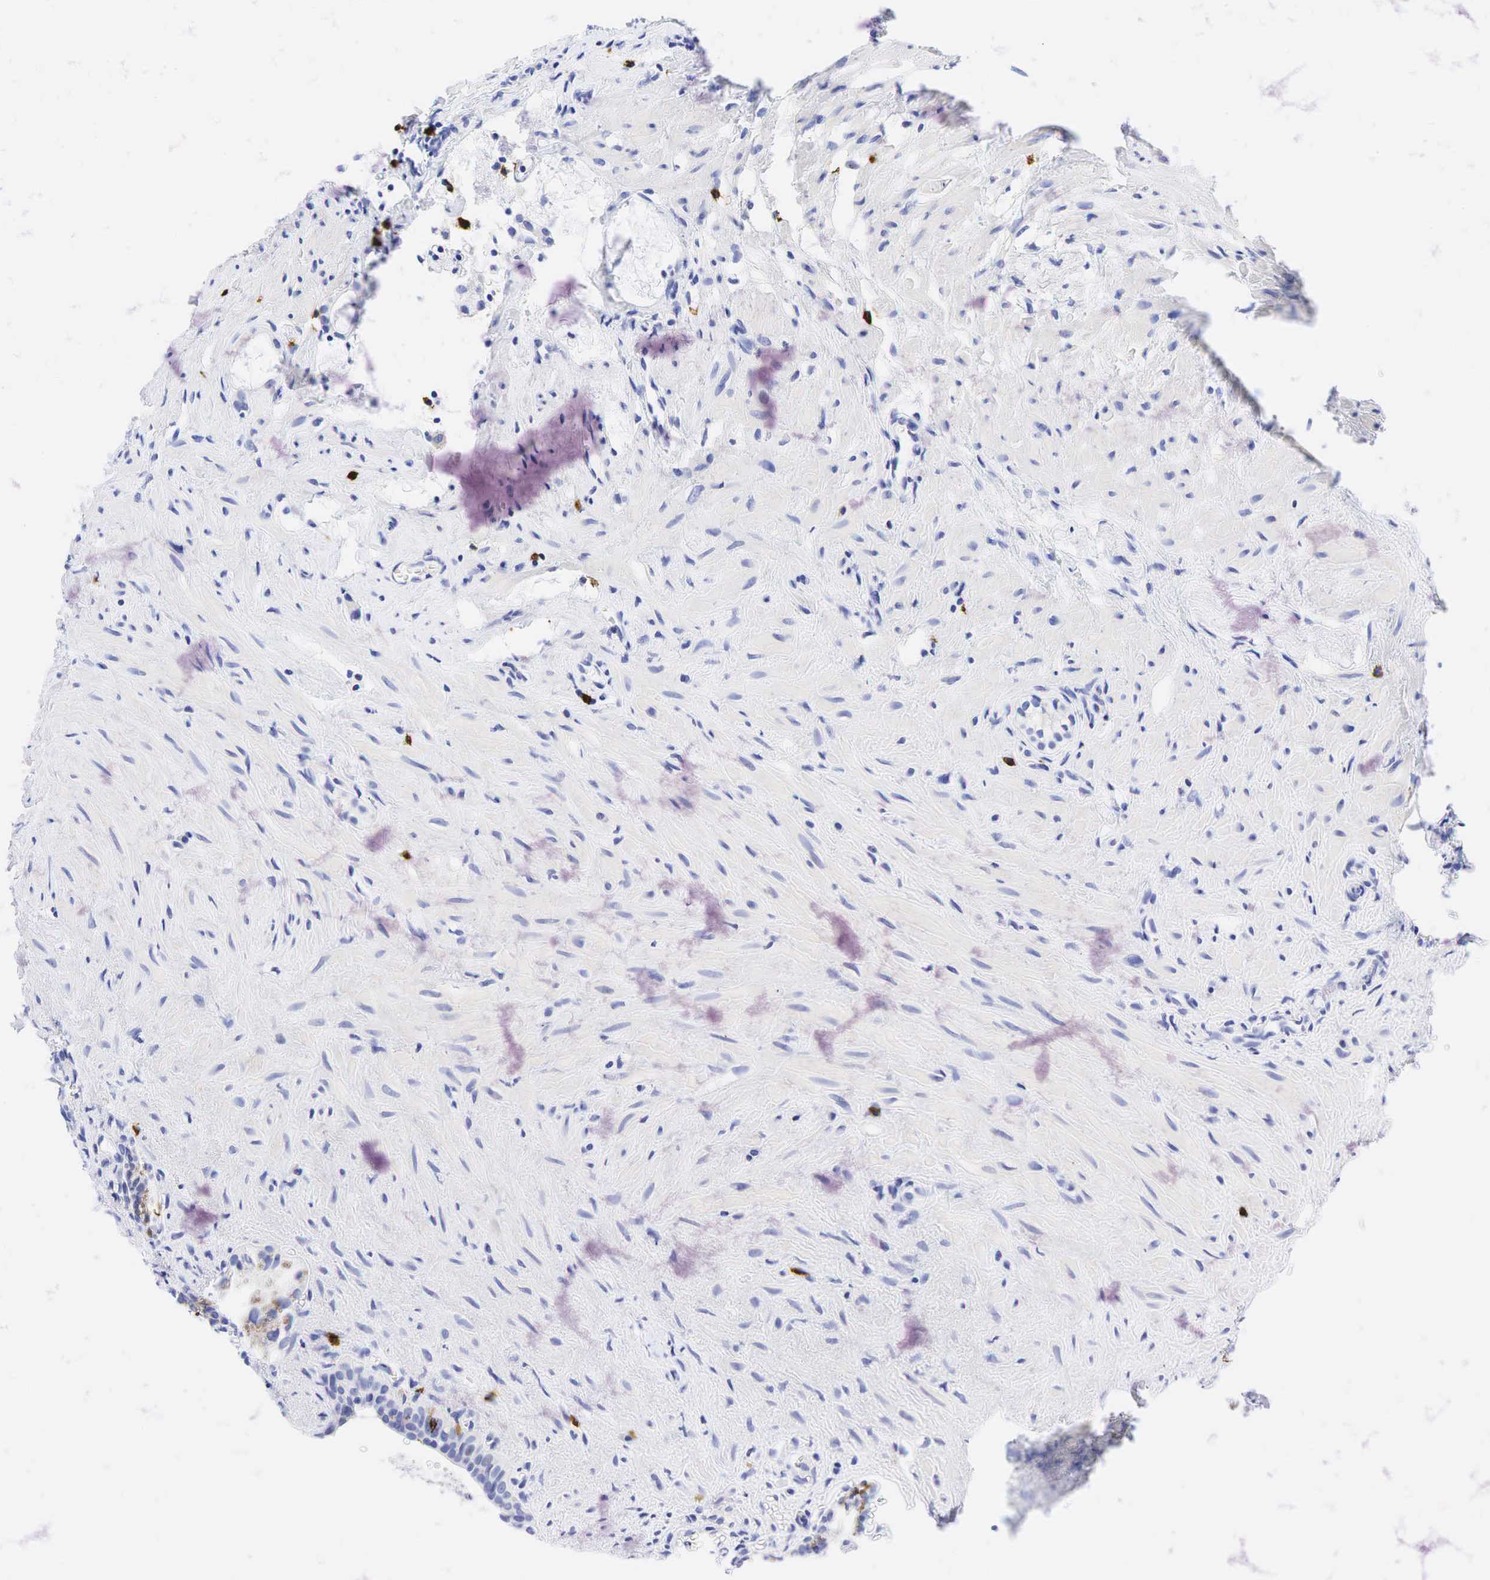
{"staining": {"intensity": "negative", "quantity": "none", "location": "none"}, "tissue": "seminal vesicle", "cell_type": "Glandular cells", "image_type": "normal", "snomed": [{"axis": "morphology", "description": "Normal tissue, NOS"}, {"axis": "topography", "description": "Seminal veicle"}], "caption": "Normal seminal vesicle was stained to show a protein in brown. There is no significant staining in glandular cells.", "gene": "CD8A", "patient": {"sex": "male", "age": 60}}